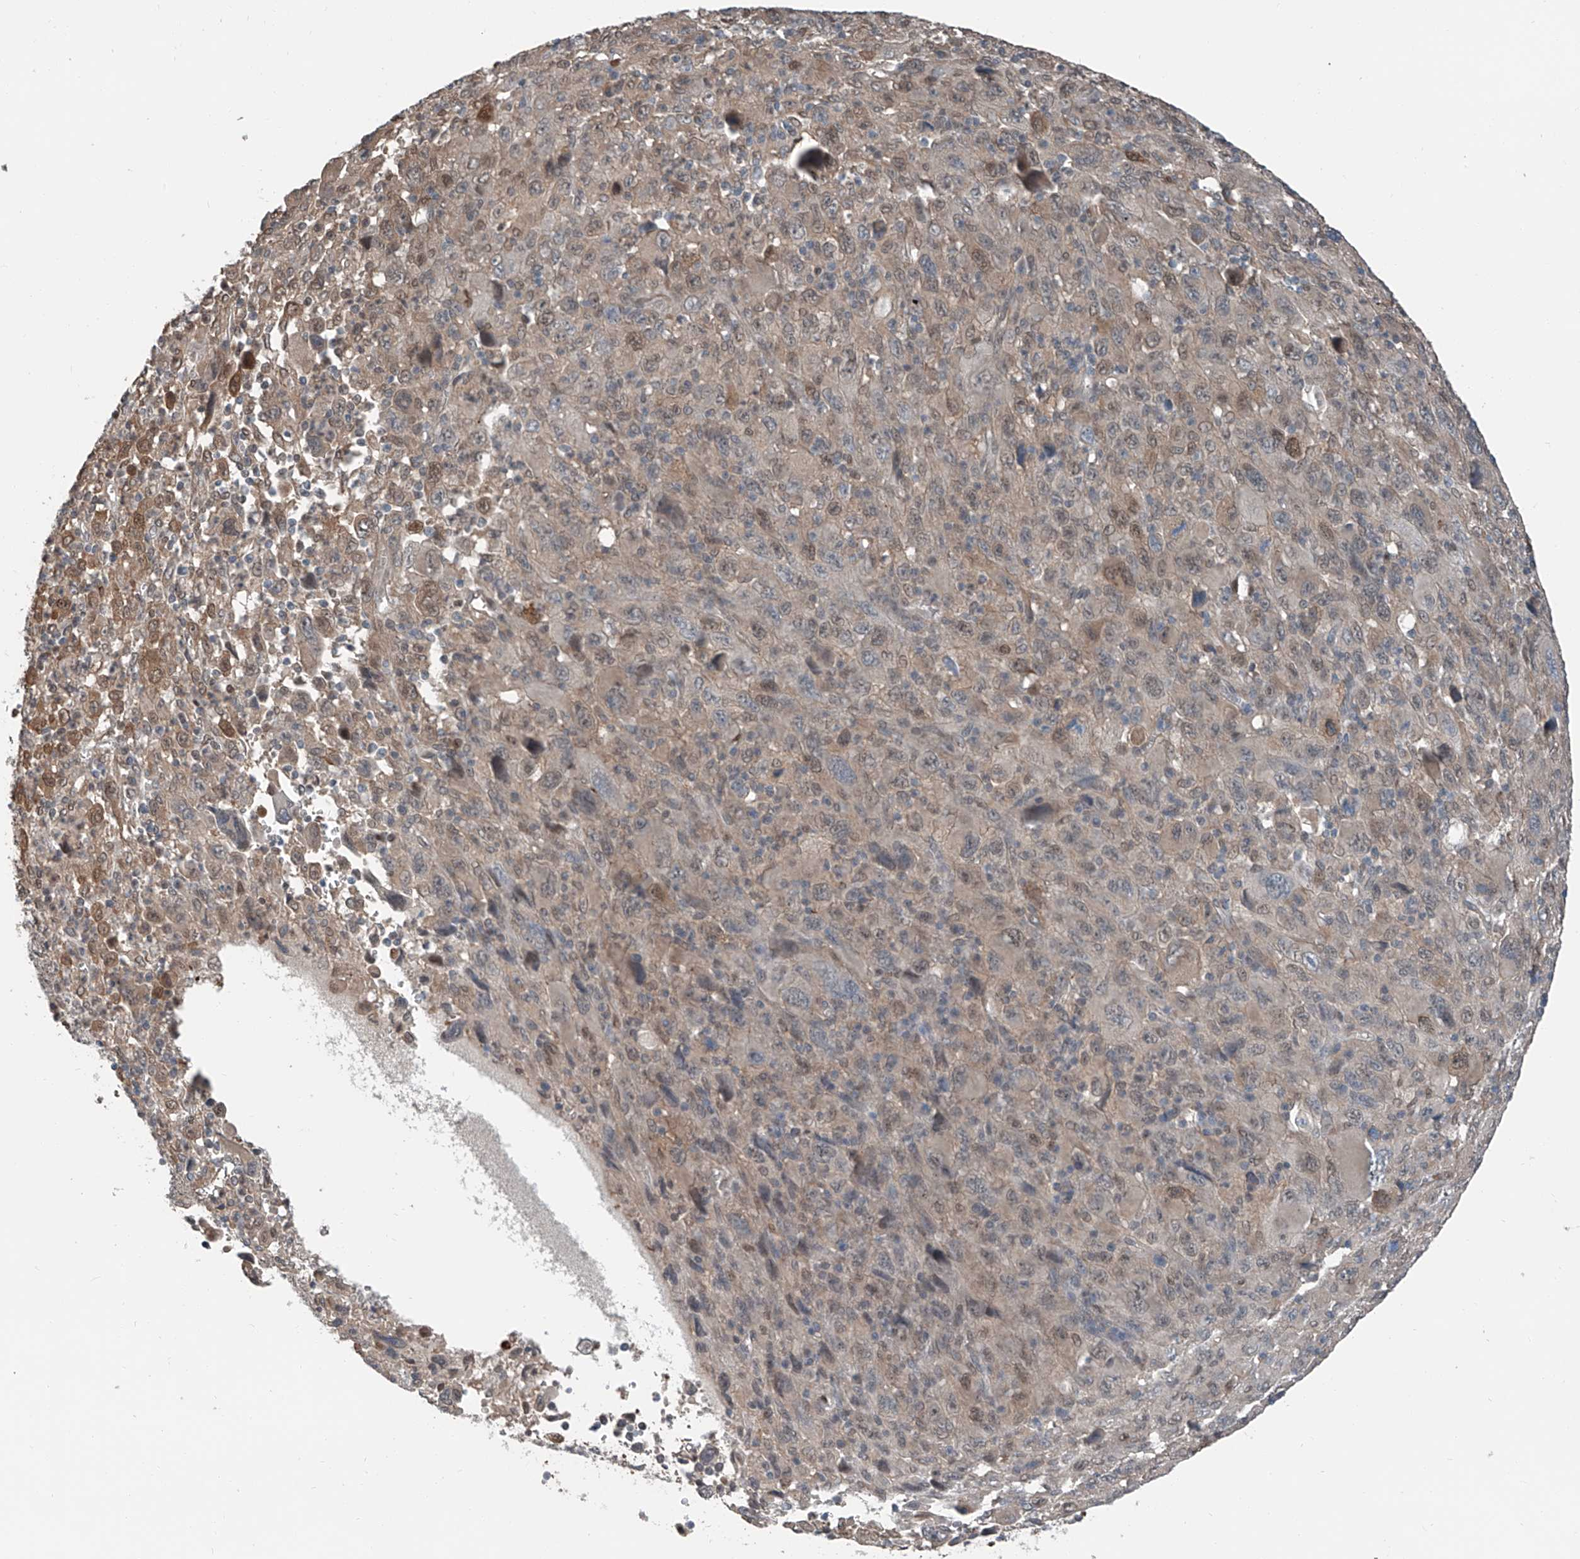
{"staining": {"intensity": "weak", "quantity": "25%-75%", "location": "cytoplasmic/membranous,nuclear"}, "tissue": "melanoma", "cell_type": "Tumor cells", "image_type": "cancer", "snomed": [{"axis": "morphology", "description": "Malignant melanoma, Metastatic site"}, {"axis": "topography", "description": "Skin"}], "caption": "Approximately 25%-75% of tumor cells in human melanoma reveal weak cytoplasmic/membranous and nuclear protein expression as visualized by brown immunohistochemical staining.", "gene": "HSPA6", "patient": {"sex": "female", "age": 56}}